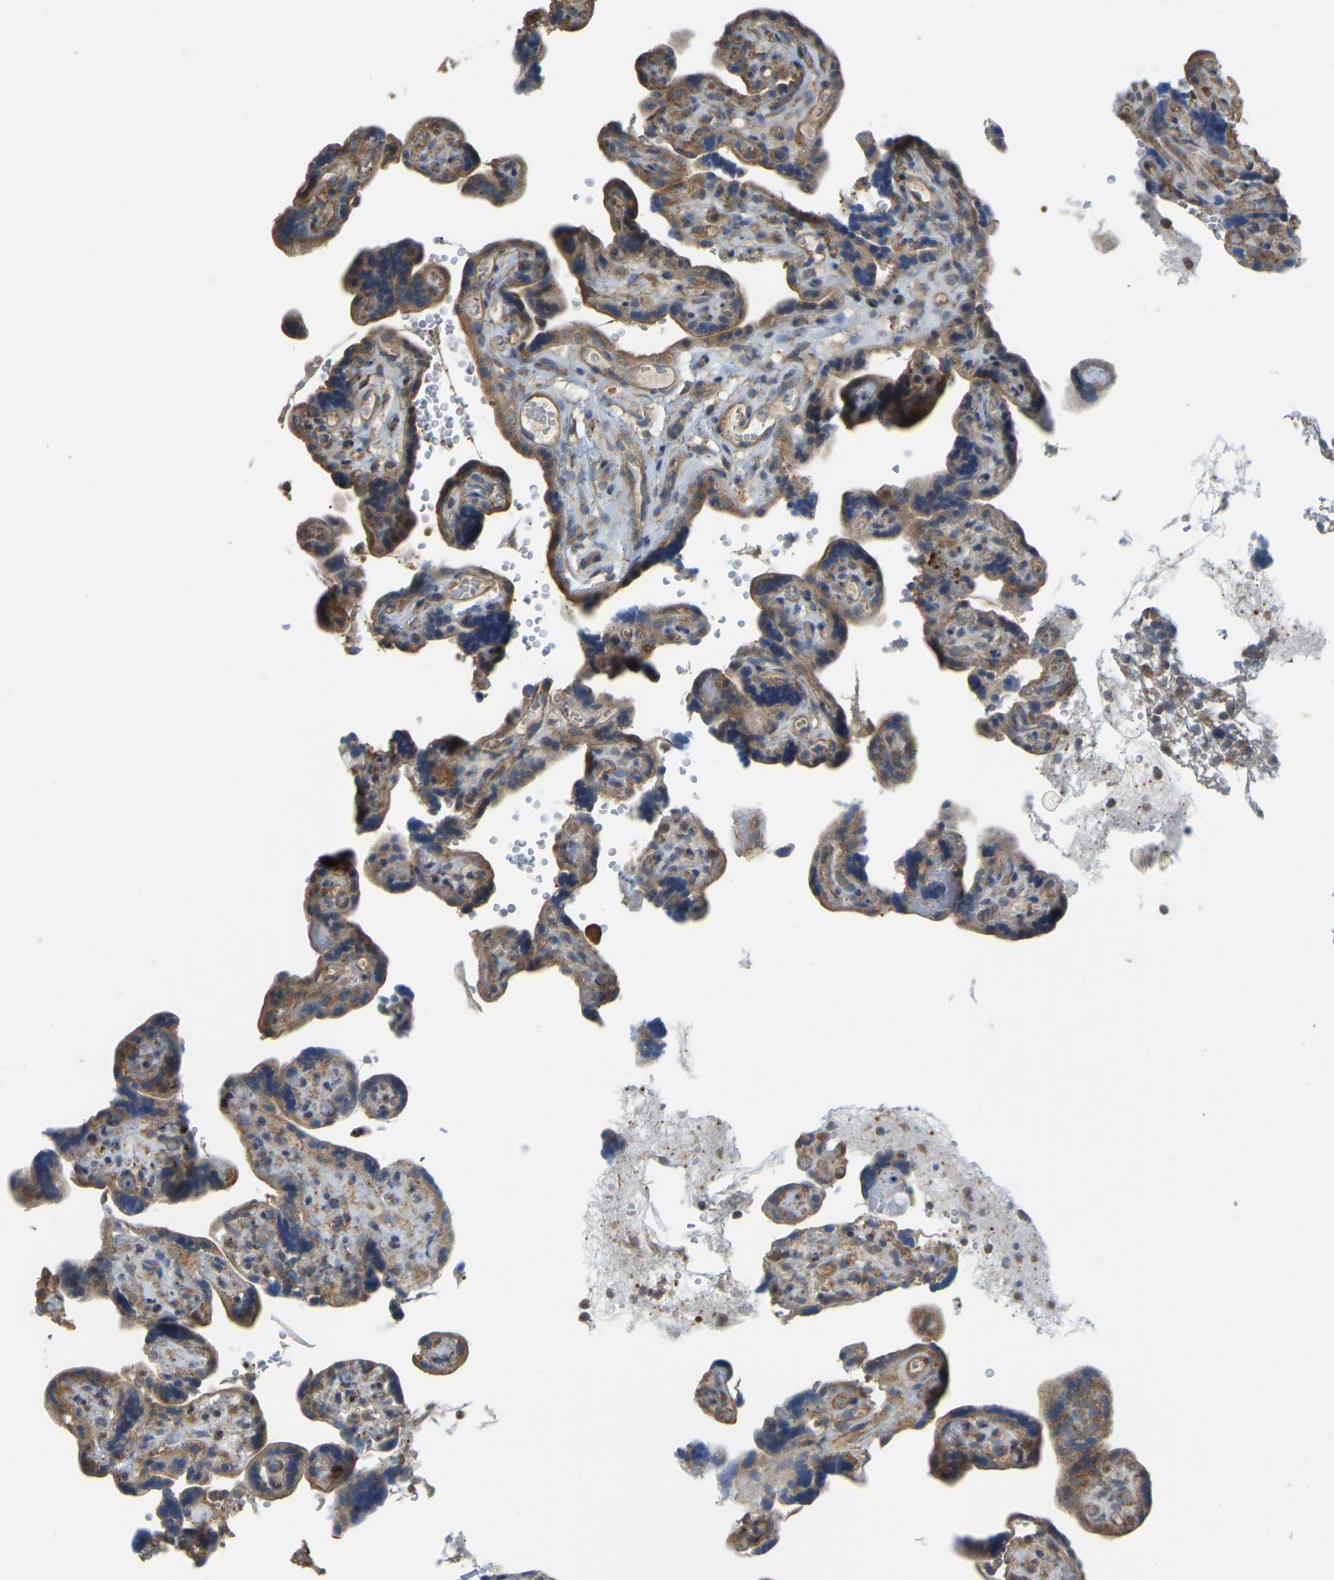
{"staining": {"intensity": "strong", "quantity": ">75%", "location": "cytoplasmic/membranous"}, "tissue": "placenta", "cell_type": "Decidual cells", "image_type": "normal", "snomed": [{"axis": "morphology", "description": "Normal tissue, NOS"}, {"axis": "topography", "description": "Placenta"}], "caption": "Protein staining displays strong cytoplasmic/membranous expression in about >75% of decidual cells in normal placenta.", "gene": "PSMD7", "patient": {"sex": "female", "age": 30}}